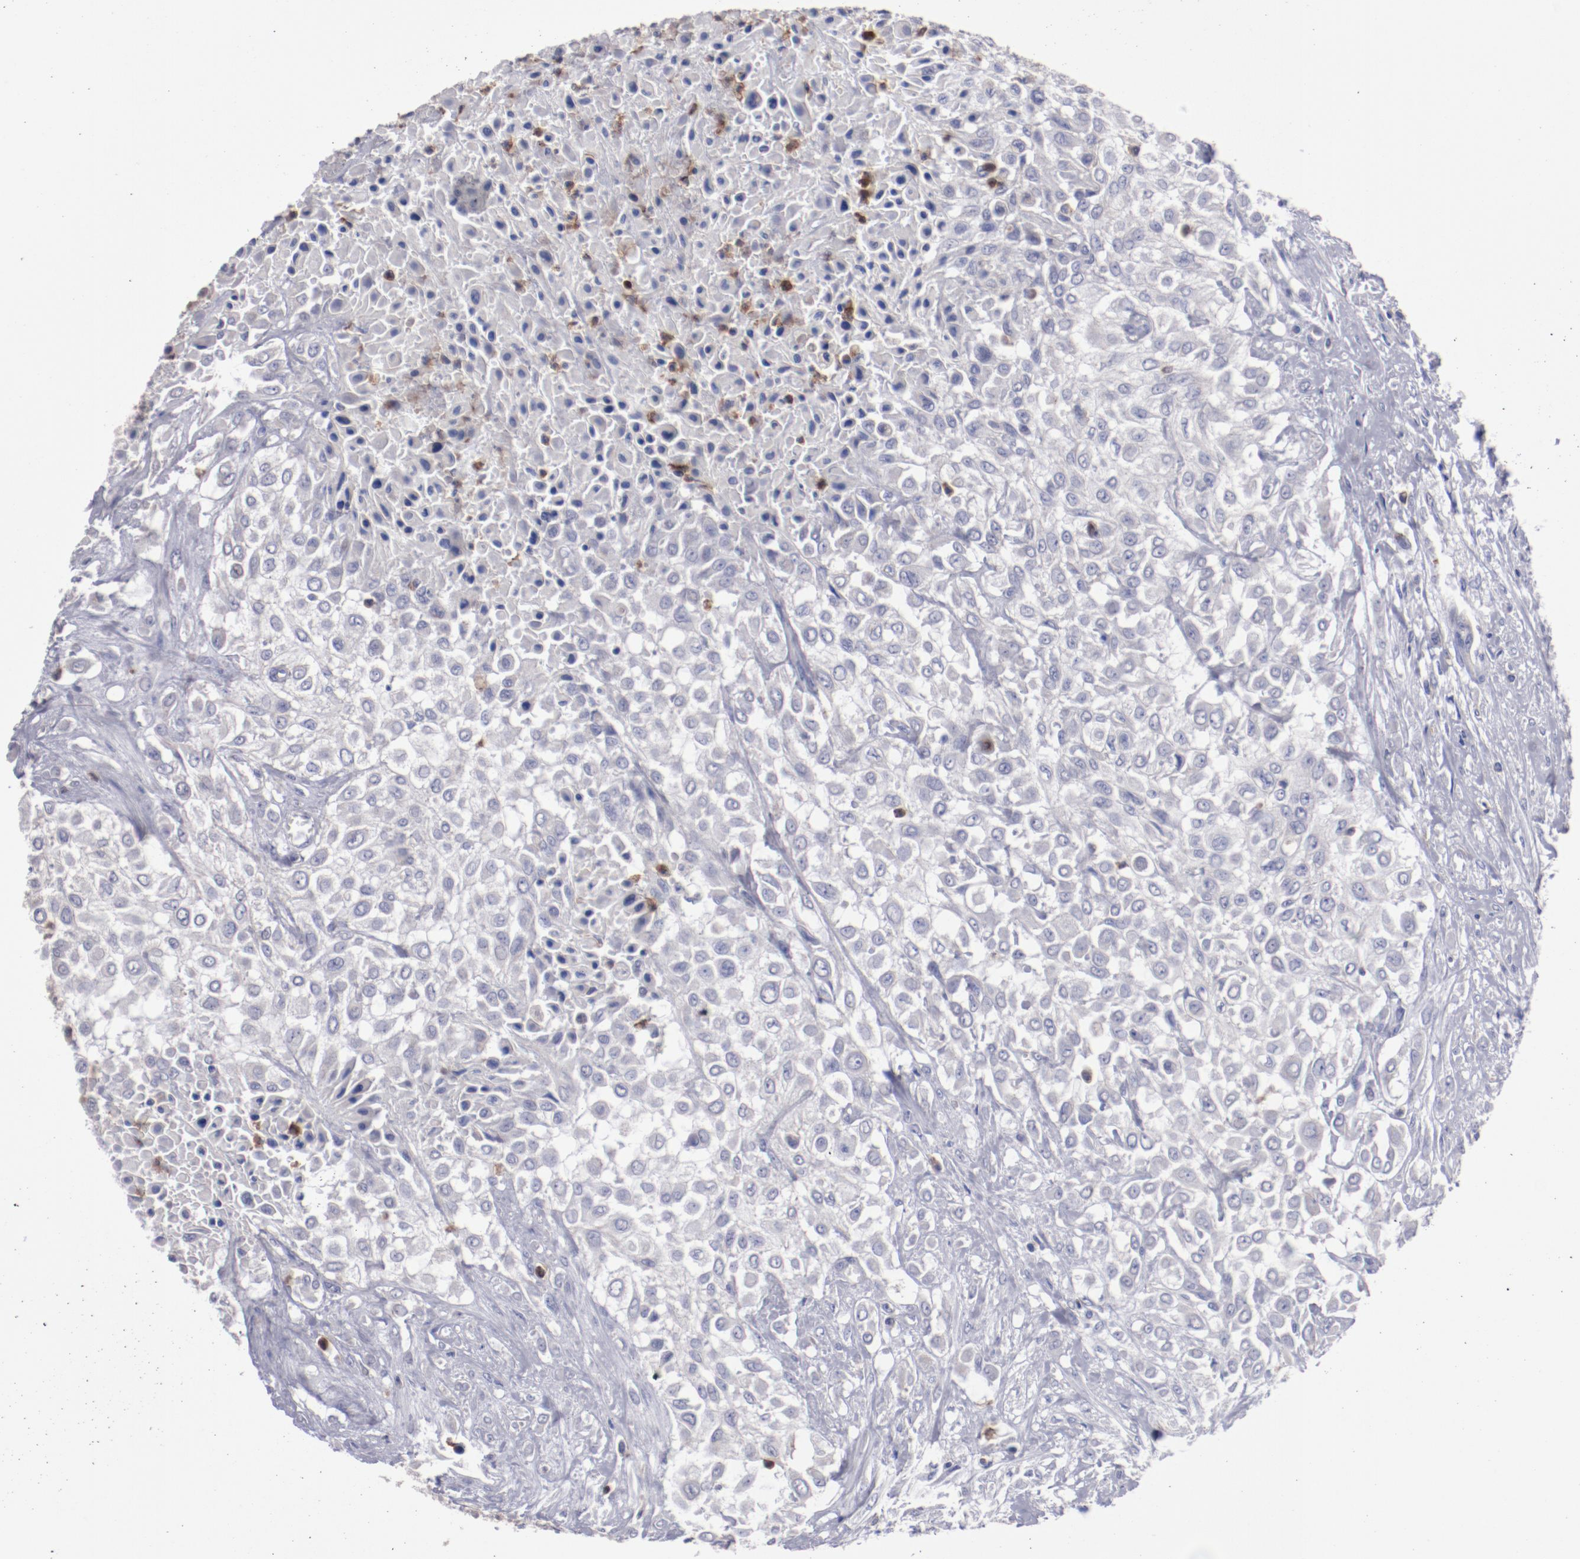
{"staining": {"intensity": "weak", "quantity": ">75%", "location": "cytoplasmic/membranous"}, "tissue": "urothelial cancer", "cell_type": "Tumor cells", "image_type": "cancer", "snomed": [{"axis": "morphology", "description": "Urothelial carcinoma, High grade"}, {"axis": "topography", "description": "Urinary bladder"}], "caption": "Urothelial carcinoma (high-grade) stained with a brown dye shows weak cytoplasmic/membranous positive expression in approximately >75% of tumor cells.", "gene": "FGR", "patient": {"sex": "male", "age": 57}}